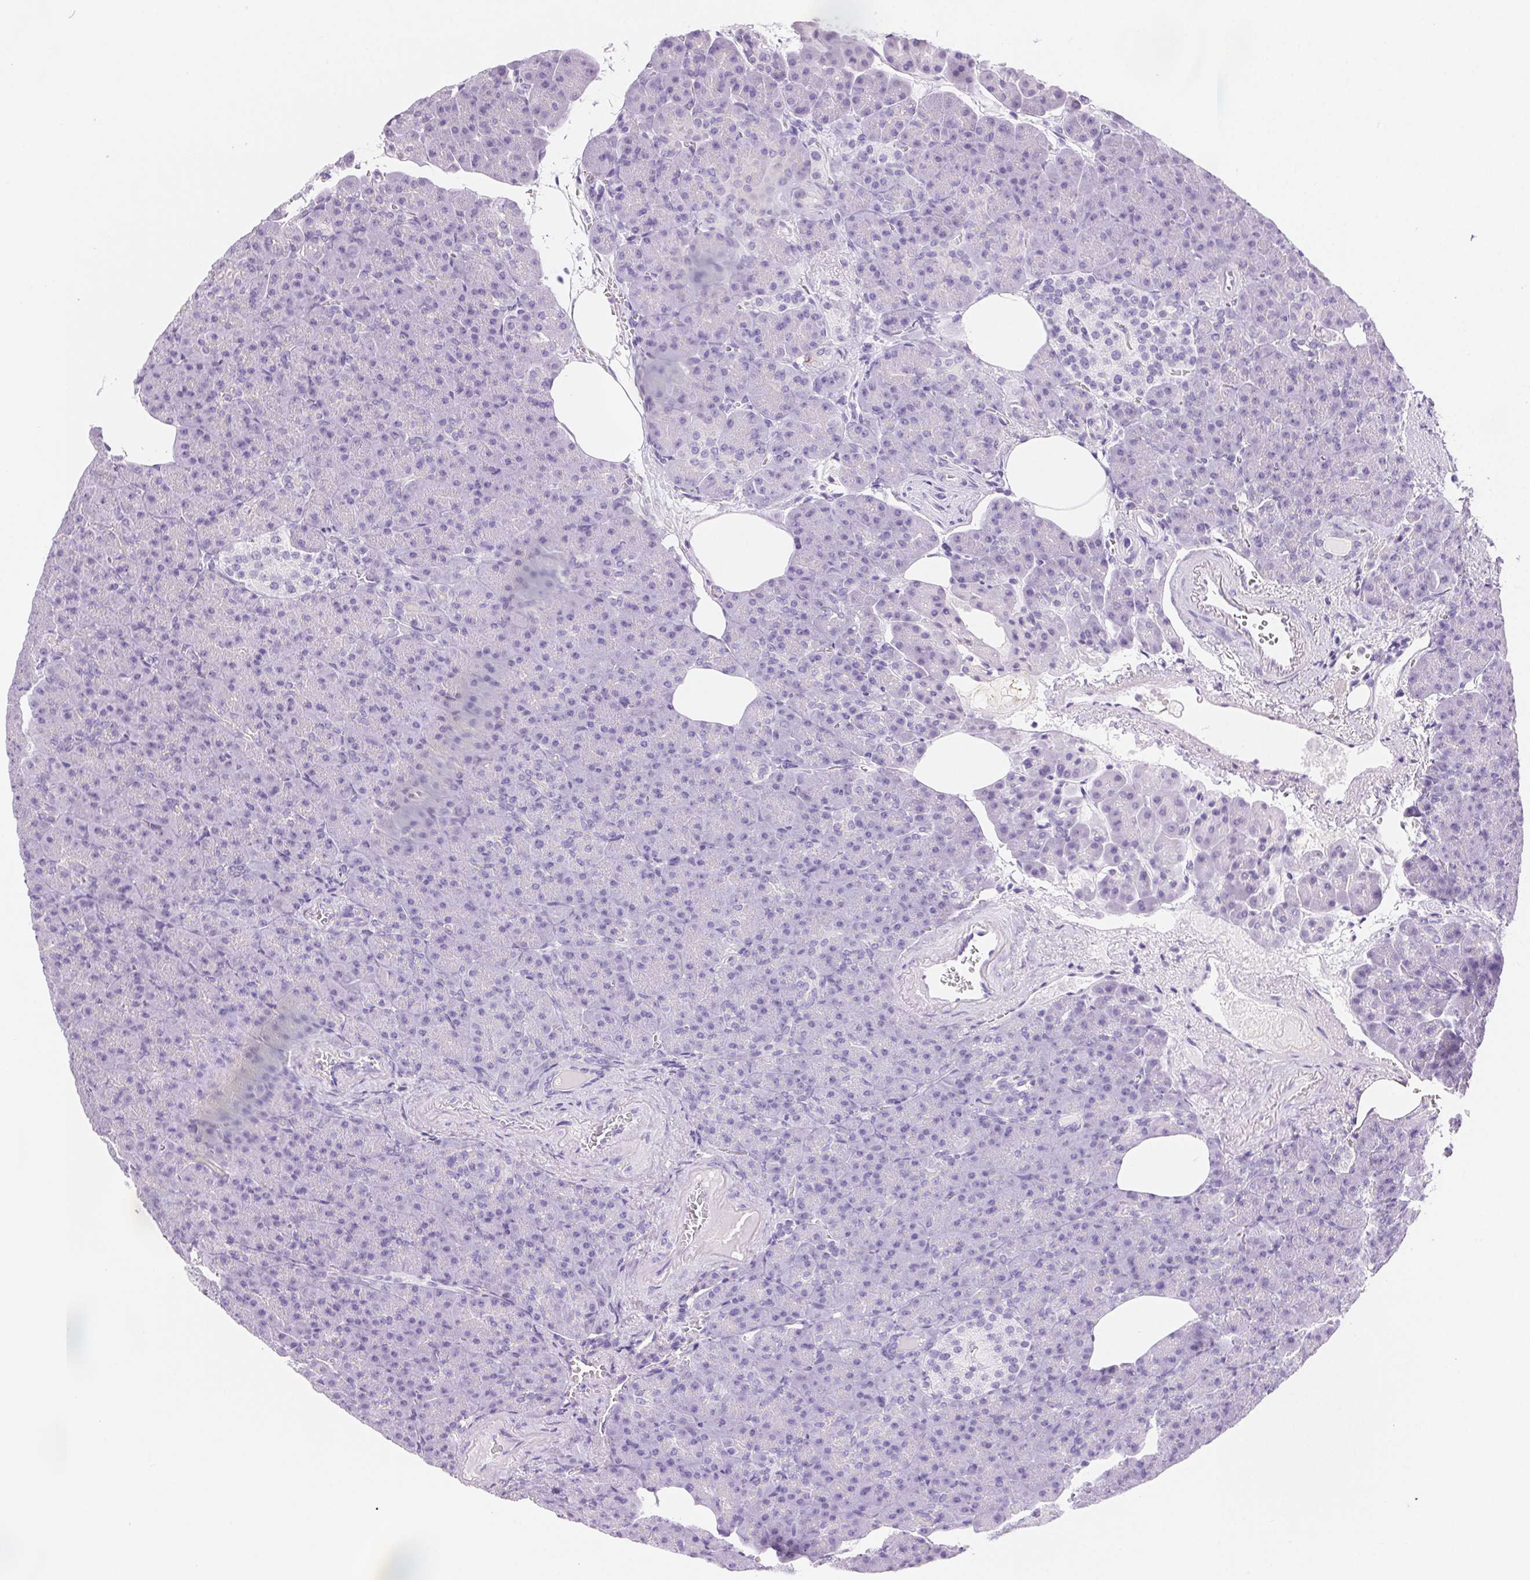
{"staining": {"intensity": "negative", "quantity": "none", "location": "none"}, "tissue": "pancreas", "cell_type": "Exocrine glandular cells", "image_type": "normal", "snomed": [{"axis": "morphology", "description": "Normal tissue, NOS"}, {"axis": "topography", "description": "Pancreas"}], "caption": "DAB immunohistochemical staining of unremarkable pancreas exhibits no significant expression in exocrine glandular cells. (IHC, brightfield microscopy, high magnification).", "gene": "CLDN16", "patient": {"sex": "female", "age": 74}}